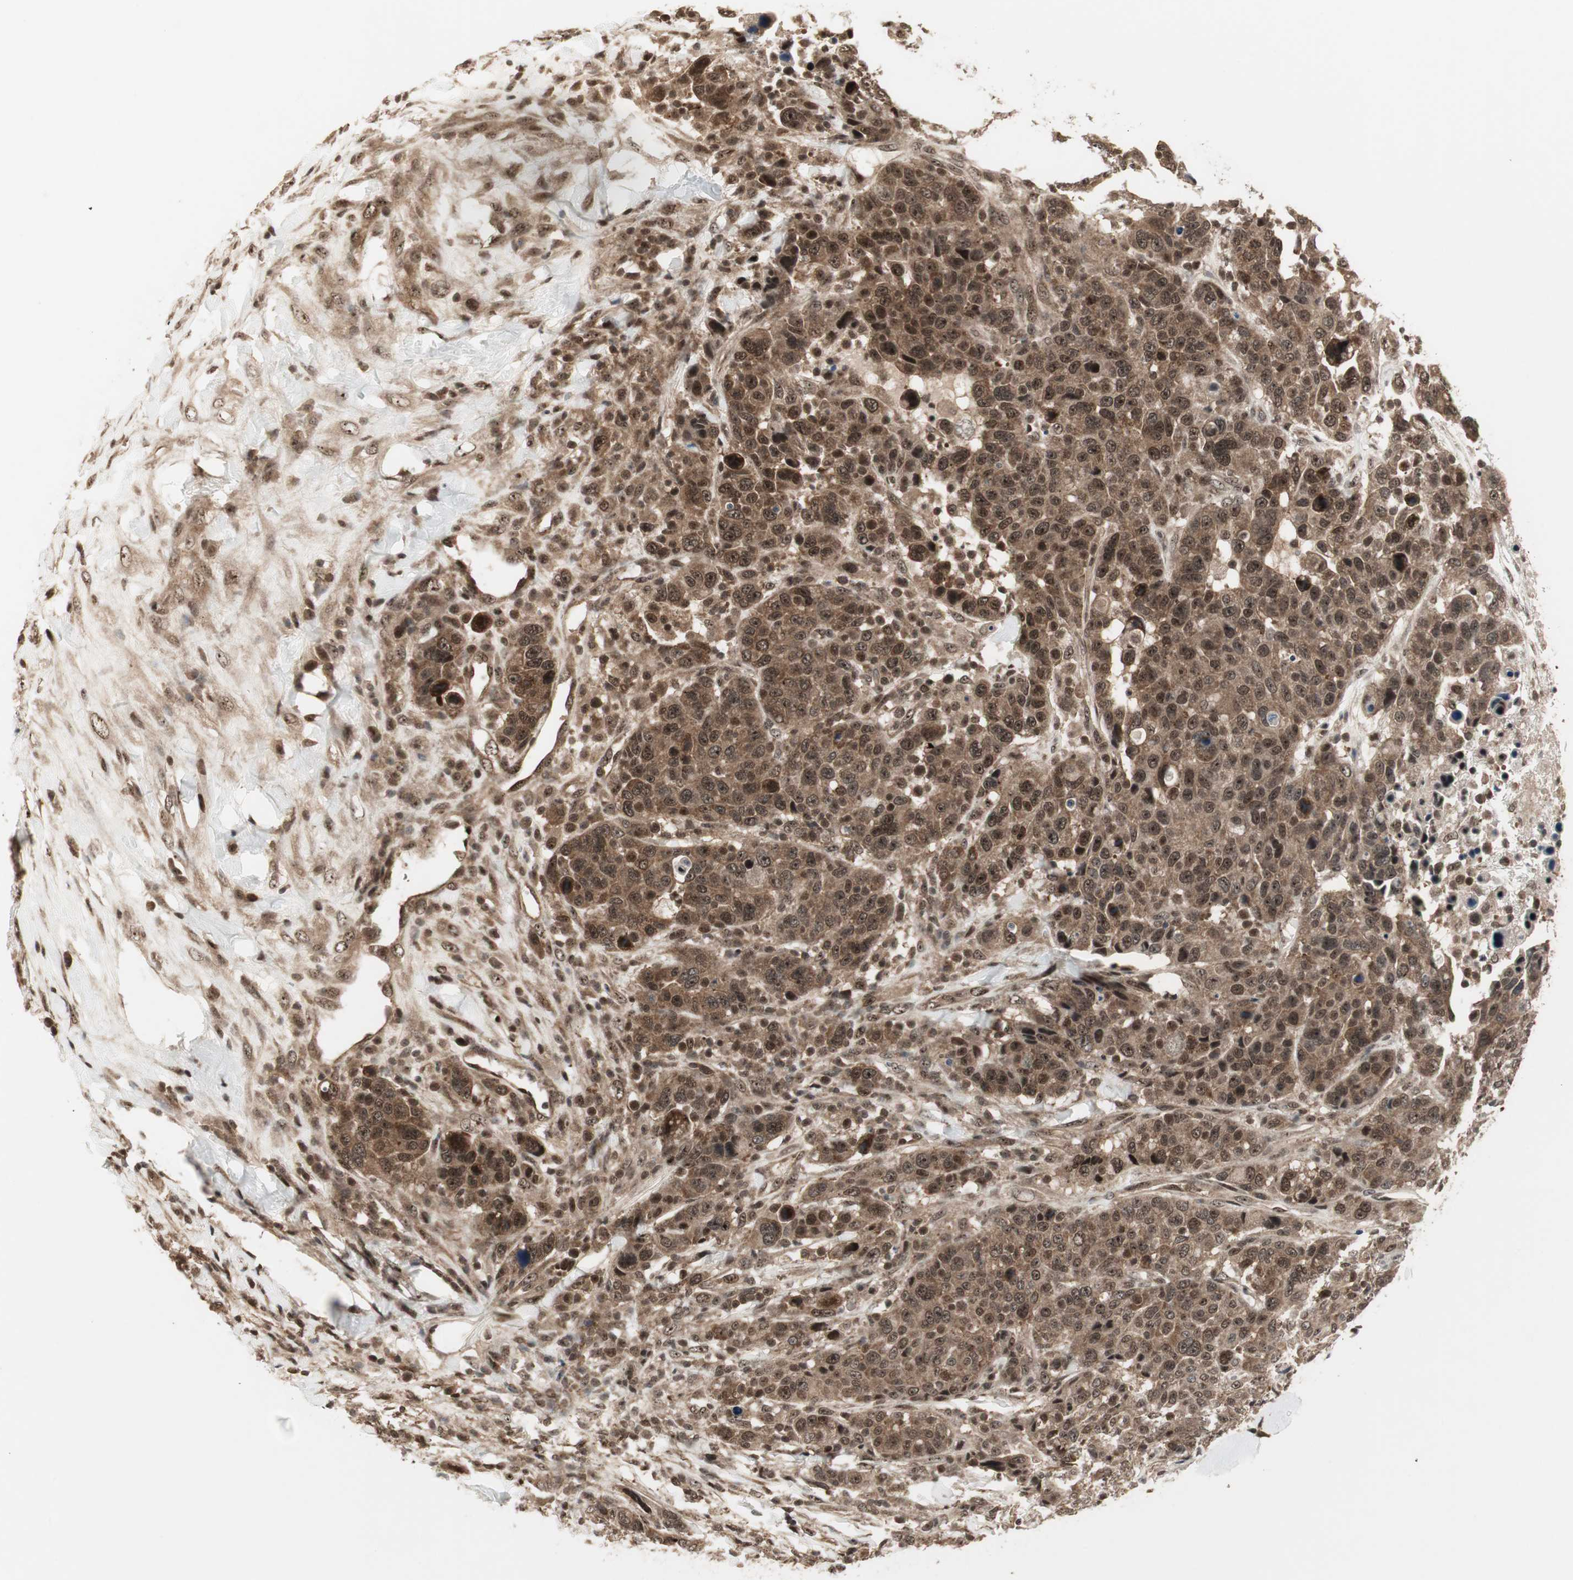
{"staining": {"intensity": "strong", "quantity": ">75%", "location": "cytoplasmic/membranous,nuclear"}, "tissue": "breast cancer", "cell_type": "Tumor cells", "image_type": "cancer", "snomed": [{"axis": "morphology", "description": "Duct carcinoma"}, {"axis": "topography", "description": "Breast"}], "caption": "Tumor cells display strong cytoplasmic/membranous and nuclear staining in approximately >75% of cells in intraductal carcinoma (breast).", "gene": "CSNK2B", "patient": {"sex": "female", "age": 37}}